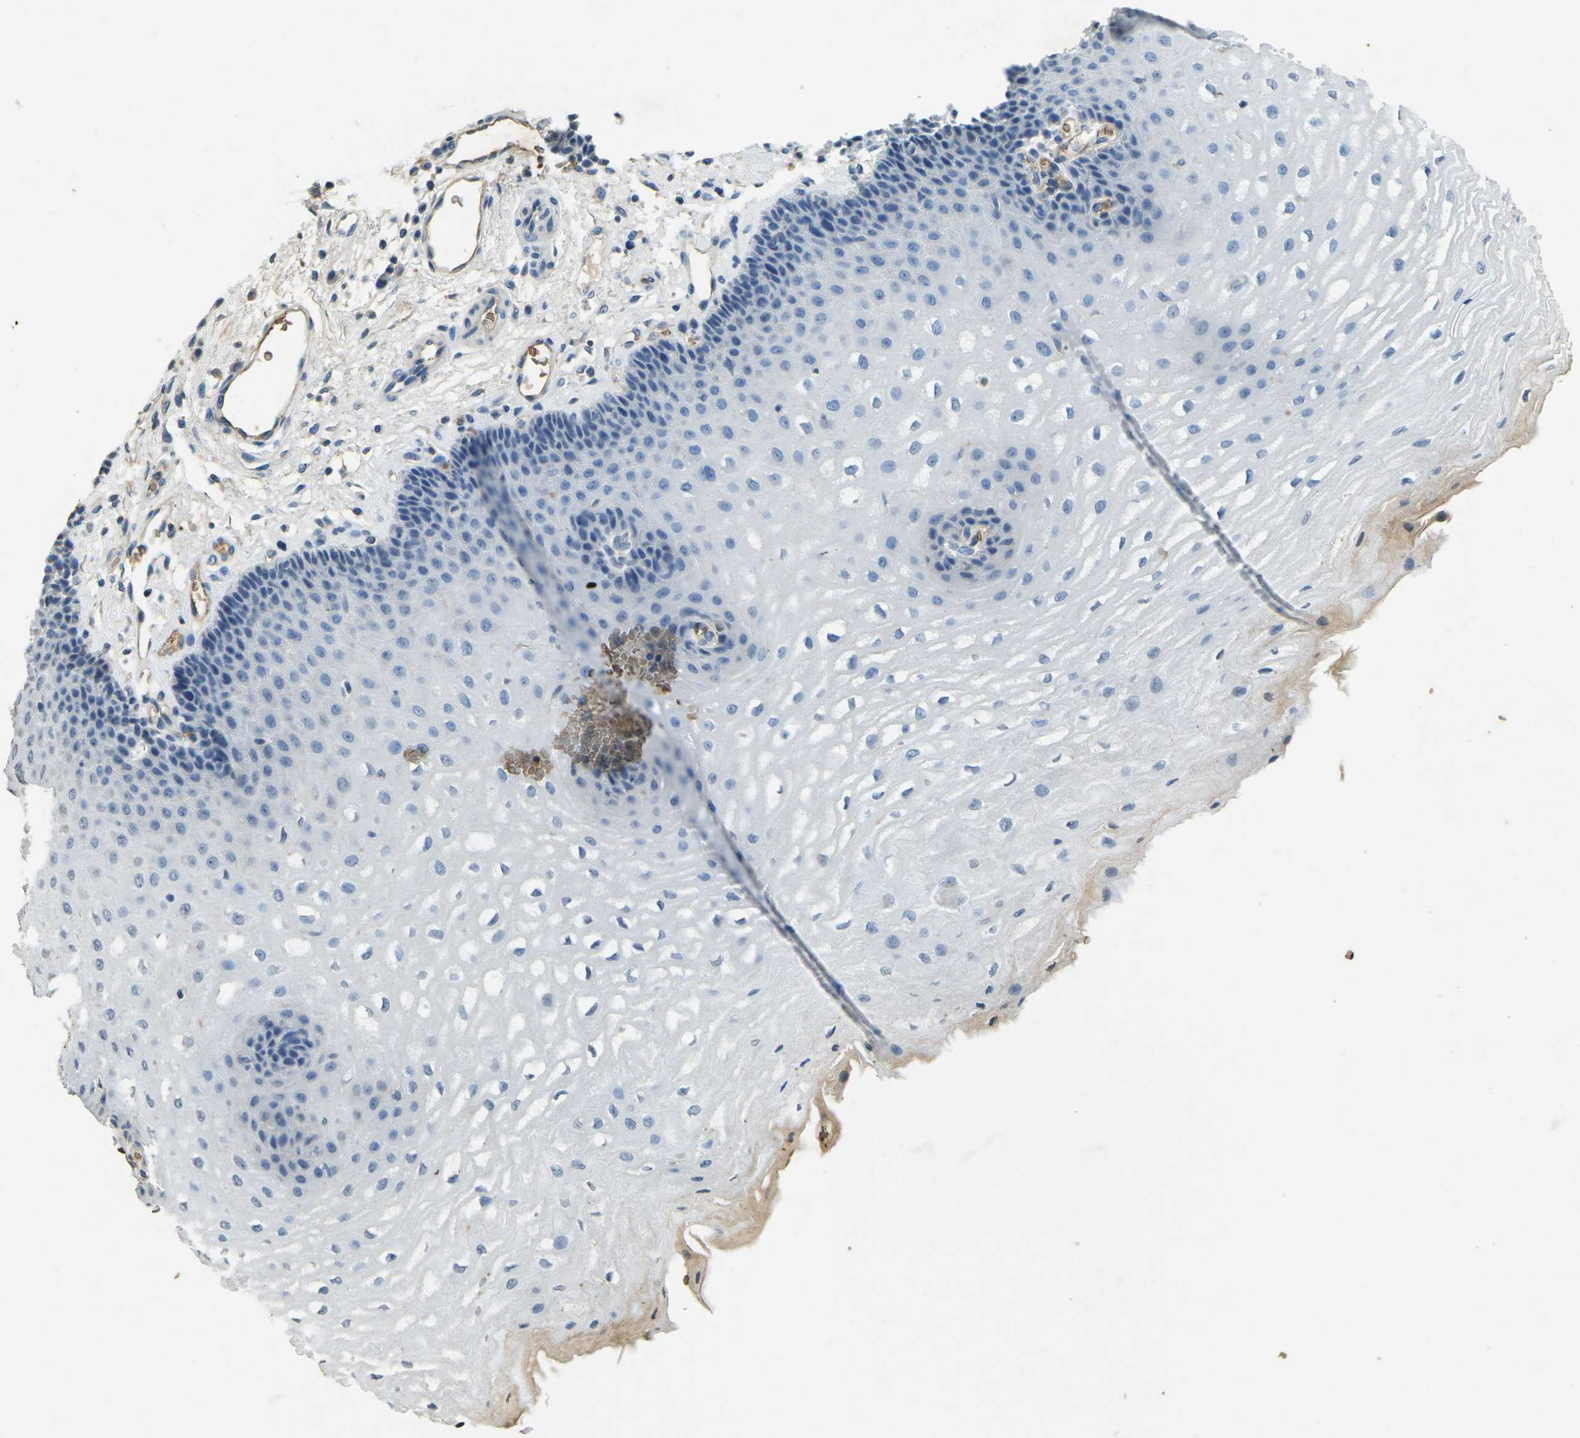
{"staining": {"intensity": "weak", "quantity": "<25%", "location": "cytoplasmic/membranous"}, "tissue": "esophagus", "cell_type": "Squamous epithelial cells", "image_type": "normal", "snomed": [{"axis": "morphology", "description": "Normal tissue, NOS"}, {"axis": "topography", "description": "Esophagus"}], "caption": "The micrograph exhibits no significant positivity in squamous epithelial cells of esophagus.", "gene": "HBB", "patient": {"sex": "male", "age": 54}}